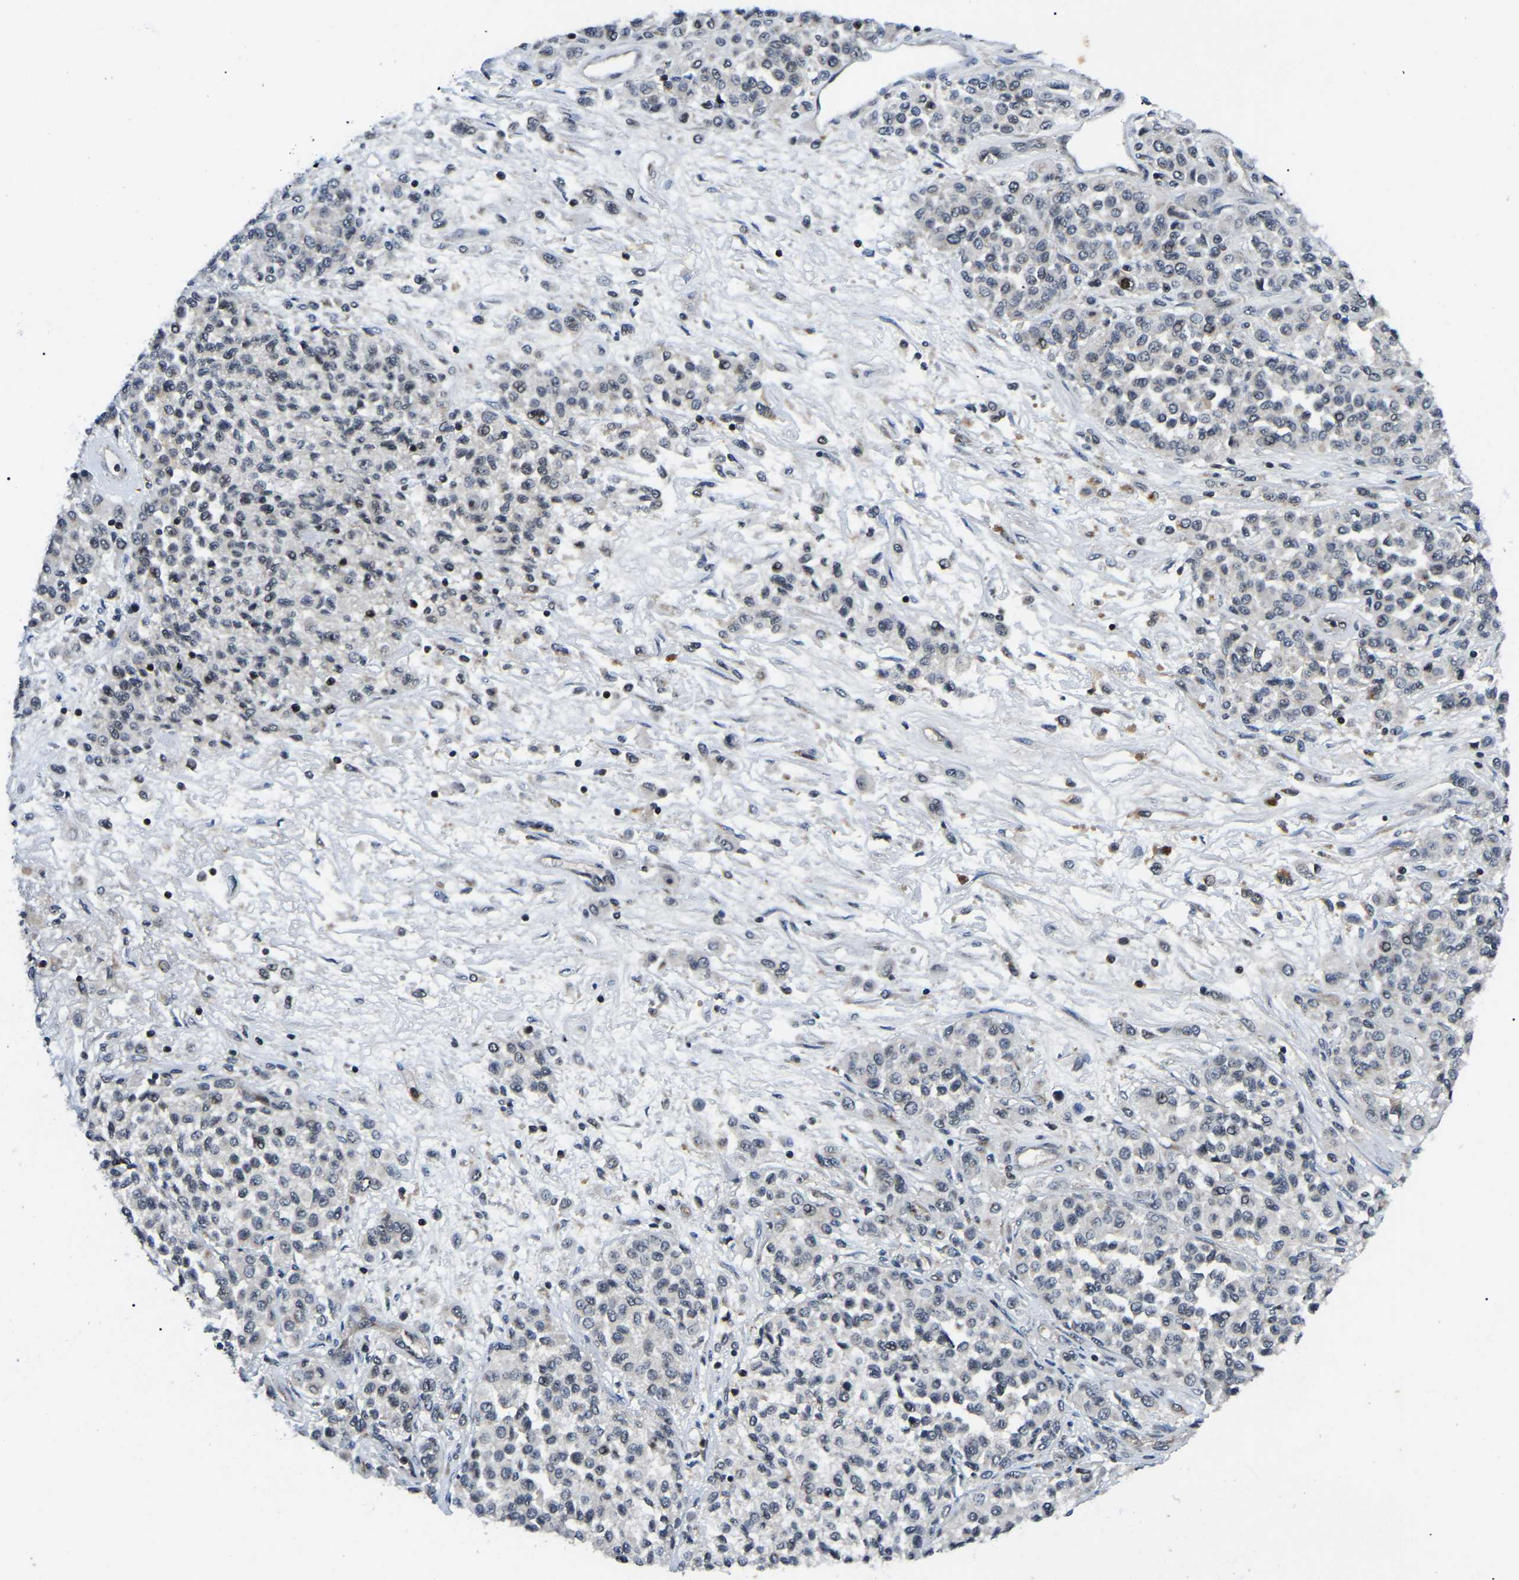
{"staining": {"intensity": "negative", "quantity": "none", "location": "none"}, "tissue": "melanoma", "cell_type": "Tumor cells", "image_type": "cancer", "snomed": [{"axis": "morphology", "description": "Malignant melanoma, Metastatic site"}, {"axis": "topography", "description": "Pancreas"}], "caption": "DAB (3,3'-diaminobenzidine) immunohistochemical staining of malignant melanoma (metastatic site) reveals no significant expression in tumor cells. The staining was performed using DAB to visualize the protein expression in brown, while the nuclei were stained in blue with hematoxylin (Magnification: 20x).", "gene": "RBM28", "patient": {"sex": "female", "age": 30}}